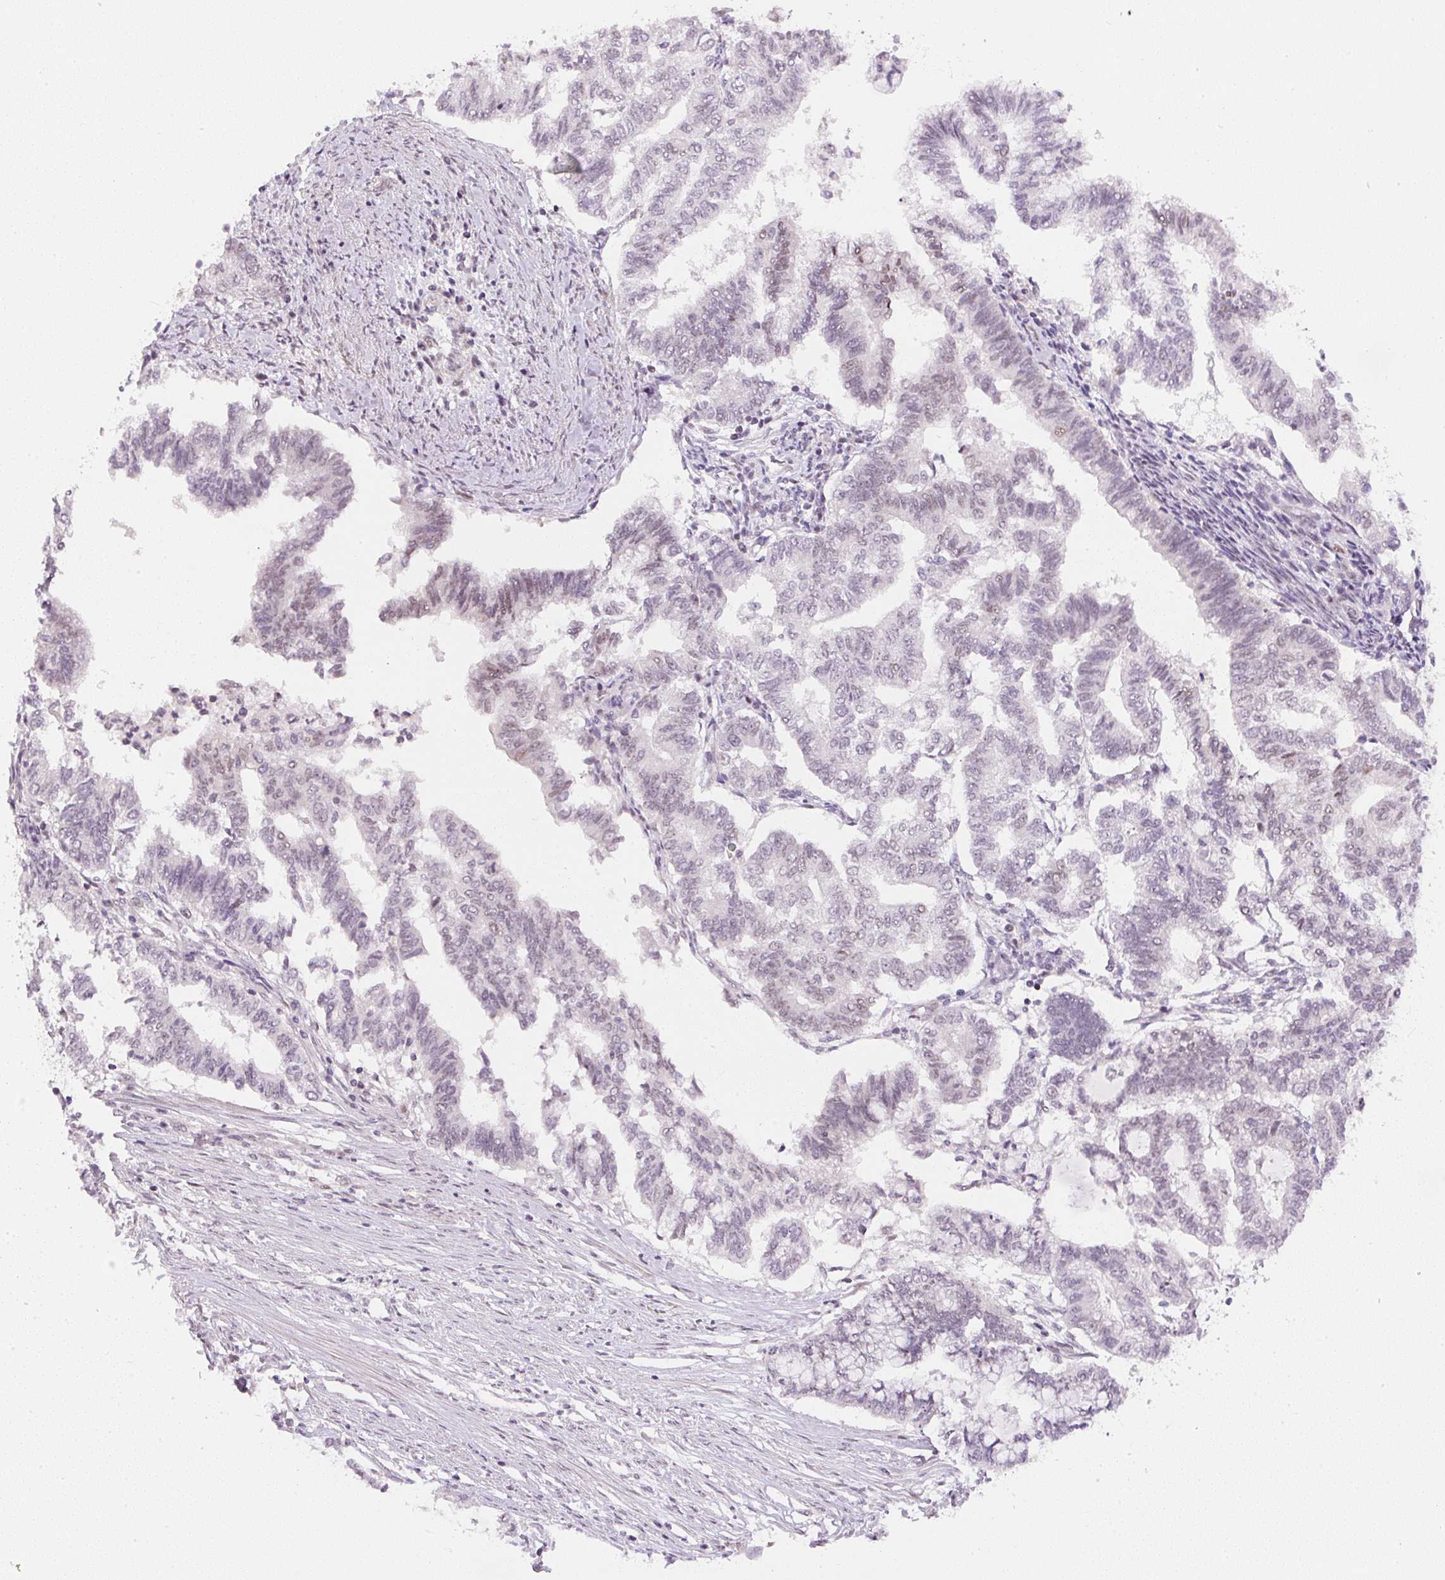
{"staining": {"intensity": "weak", "quantity": "<25%", "location": "nuclear"}, "tissue": "endometrial cancer", "cell_type": "Tumor cells", "image_type": "cancer", "snomed": [{"axis": "morphology", "description": "Adenocarcinoma, NOS"}, {"axis": "topography", "description": "Endometrium"}], "caption": "This is a histopathology image of IHC staining of adenocarcinoma (endometrial), which shows no positivity in tumor cells.", "gene": "DPPA4", "patient": {"sex": "female", "age": 79}}